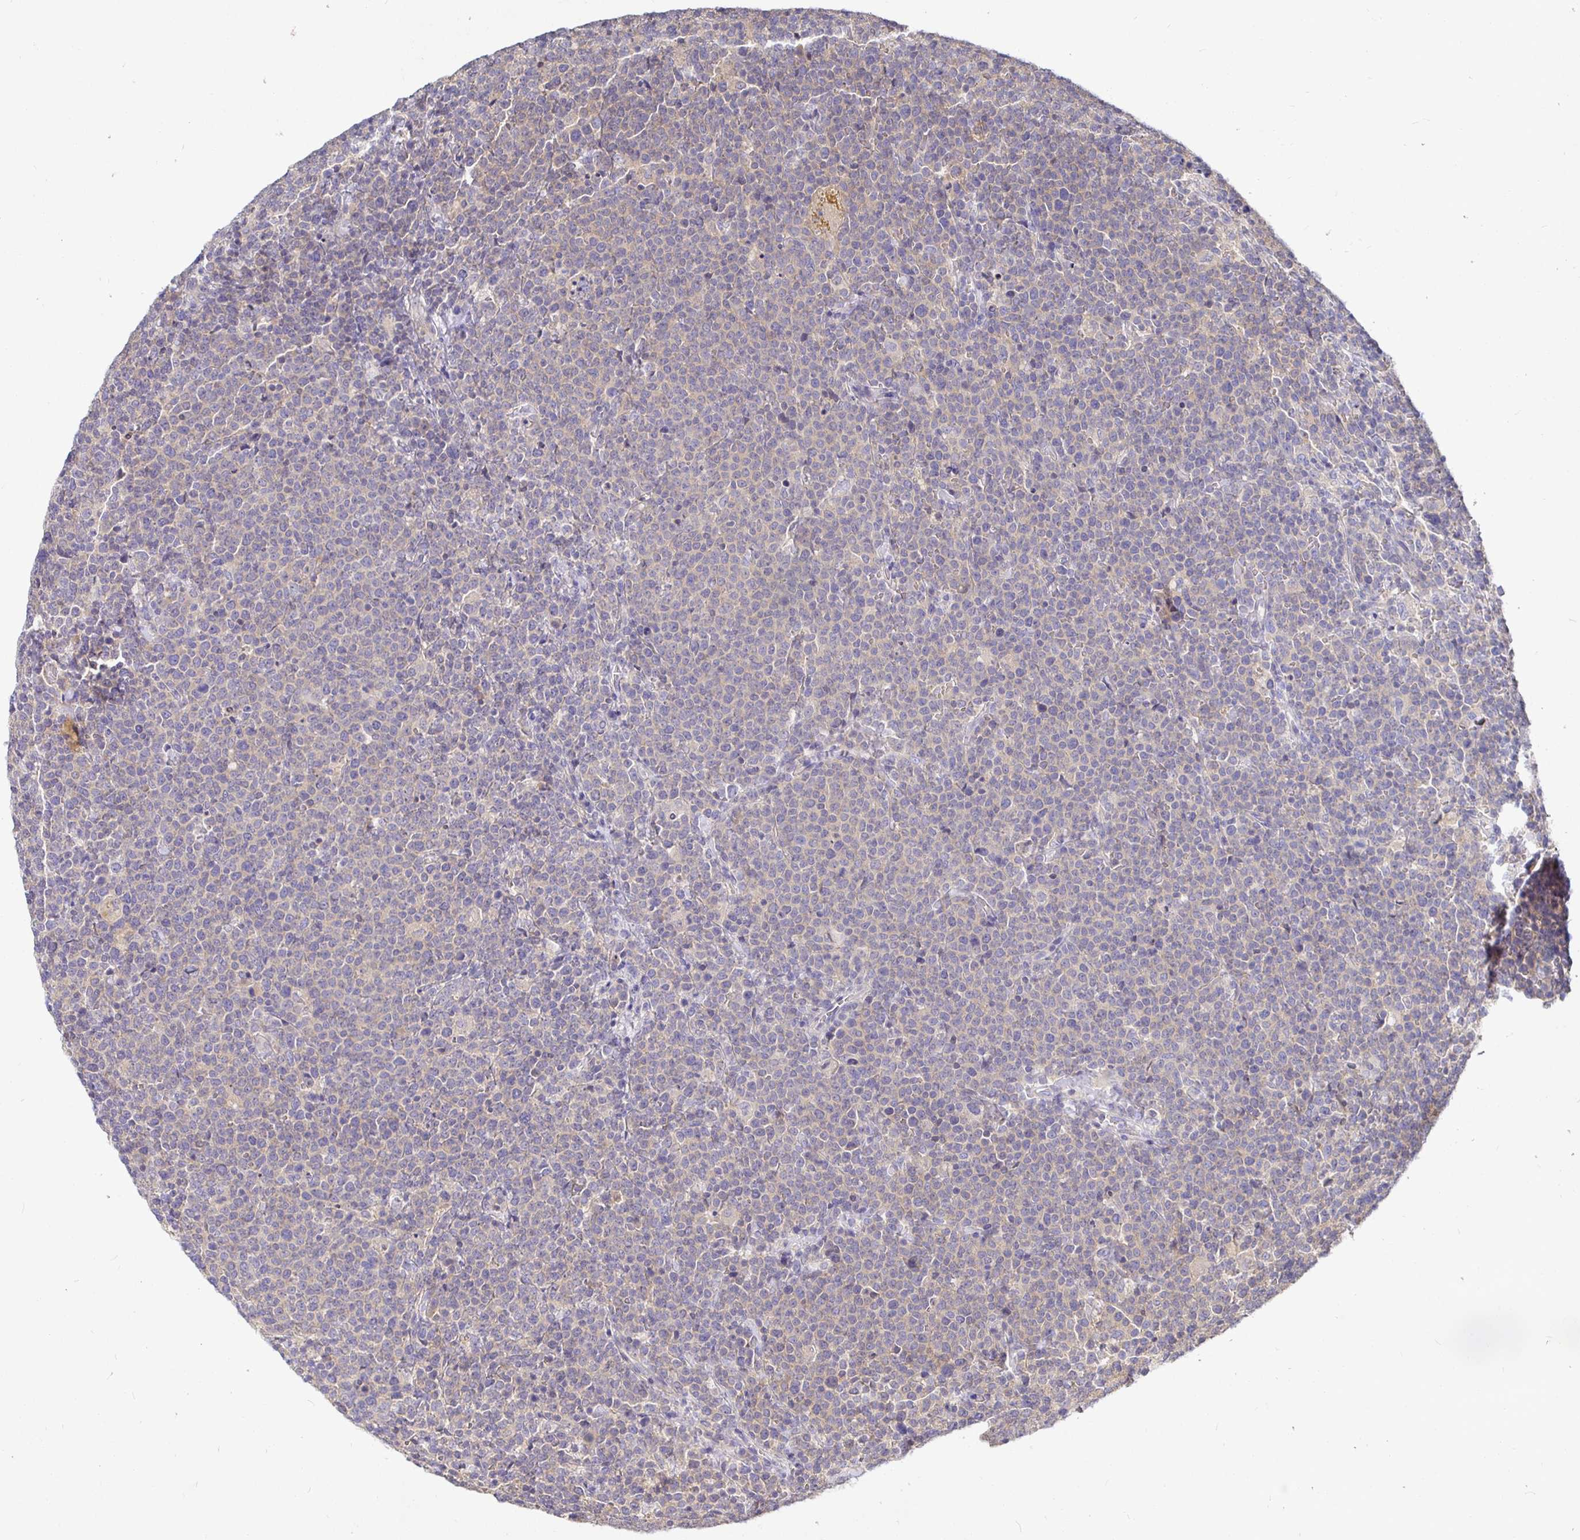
{"staining": {"intensity": "negative", "quantity": "none", "location": "none"}, "tissue": "lymphoma", "cell_type": "Tumor cells", "image_type": "cancer", "snomed": [{"axis": "morphology", "description": "Malignant lymphoma, non-Hodgkin's type, High grade"}, {"axis": "topography", "description": "Lymph node"}], "caption": "Protein analysis of lymphoma demonstrates no significant expression in tumor cells.", "gene": "KIF21A", "patient": {"sex": "male", "age": 61}}